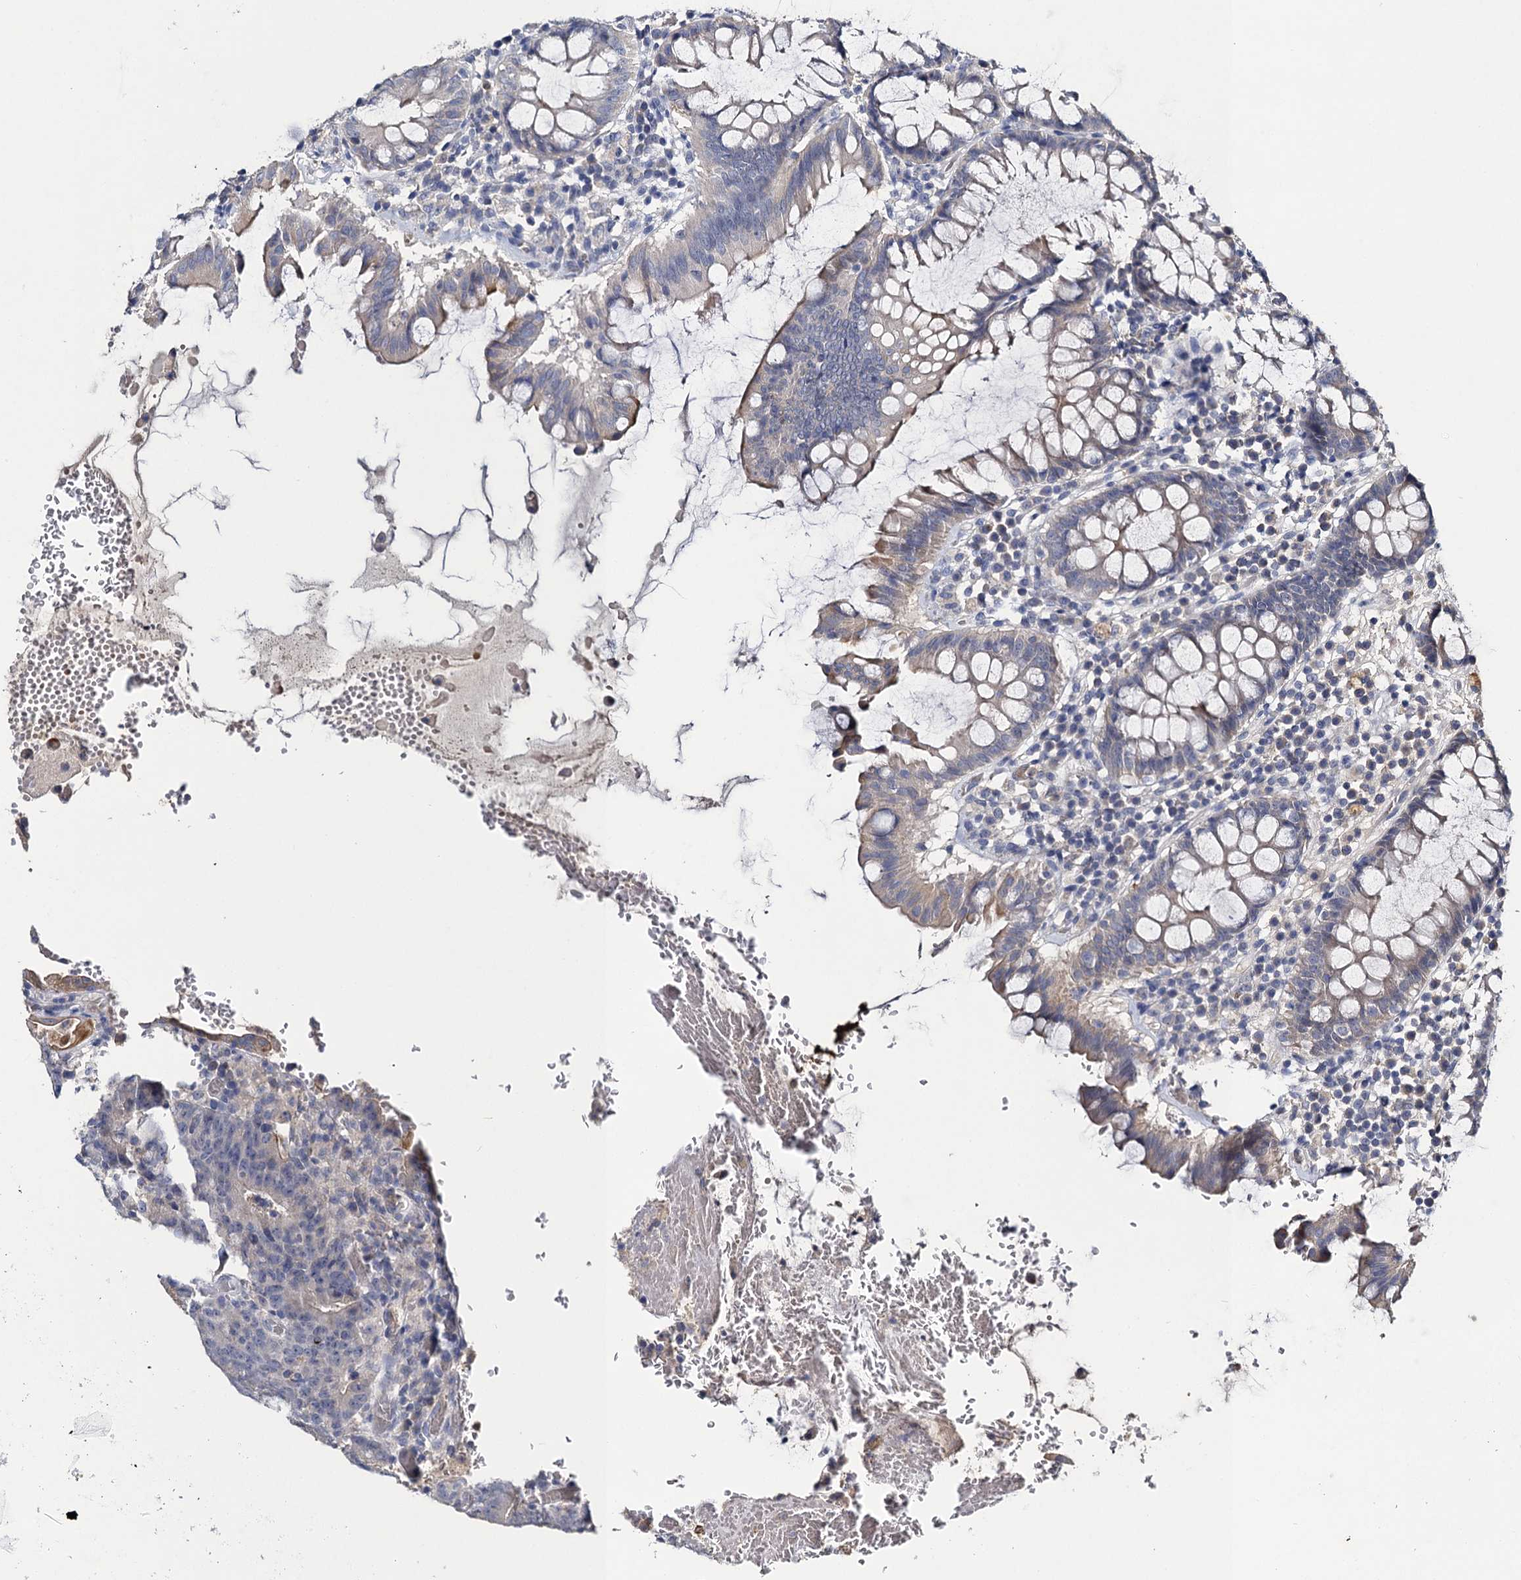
{"staining": {"intensity": "weak", "quantity": "<25%", "location": "cytoplasmic/membranous"}, "tissue": "colorectal cancer", "cell_type": "Tumor cells", "image_type": "cancer", "snomed": [{"axis": "morphology", "description": "Normal tissue, NOS"}, {"axis": "morphology", "description": "Adenocarcinoma, NOS"}, {"axis": "topography", "description": "Colon"}], "caption": "There is no significant staining in tumor cells of colorectal adenocarcinoma.", "gene": "SLC11A2", "patient": {"sex": "female", "age": 75}}